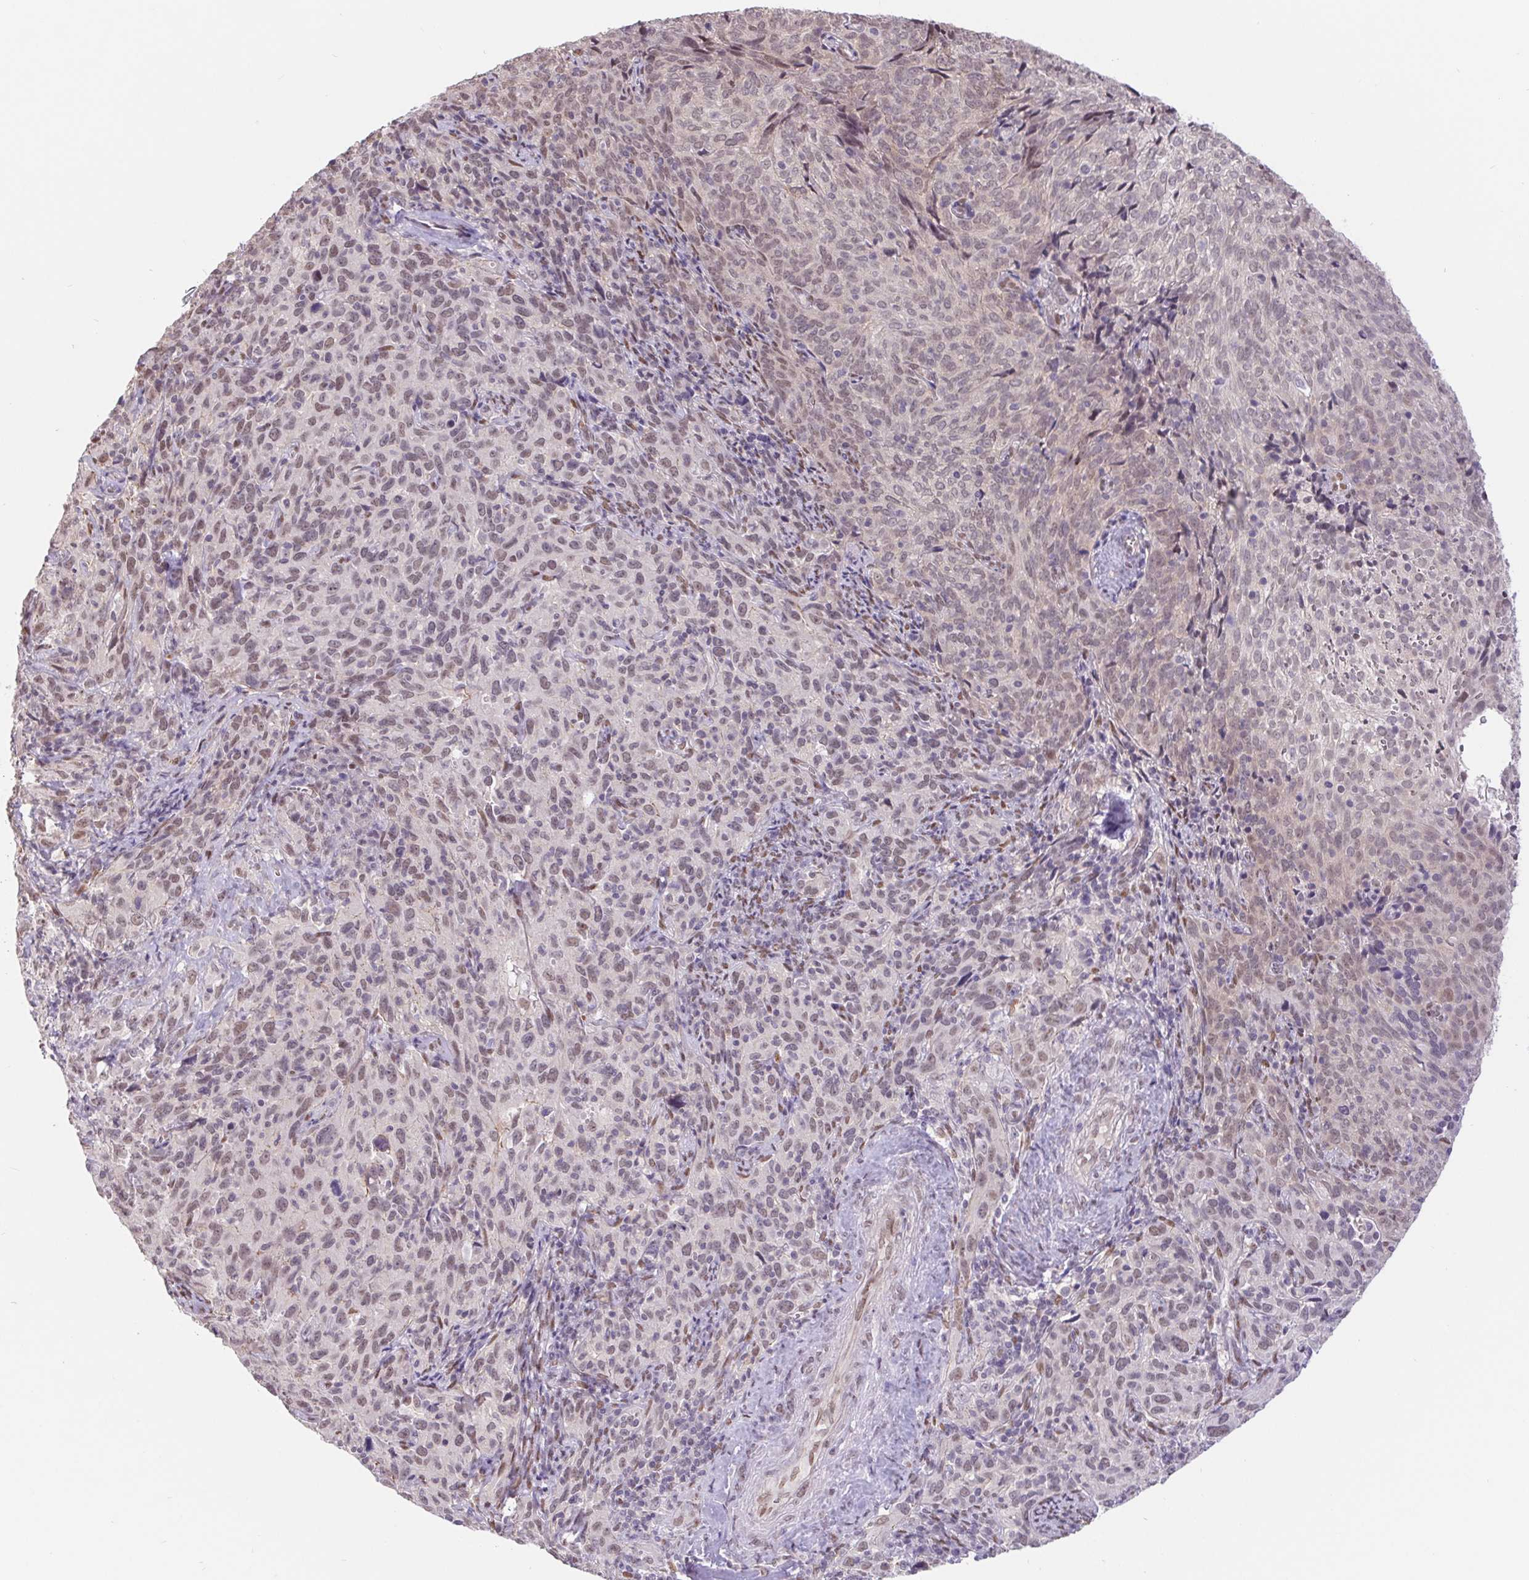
{"staining": {"intensity": "weak", "quantity": "25%-75%", "location": "nuclear"}, "tissue": "cervical cancer", "cell_type": "Tumor cells", "image_type": "cancer", "snomed": [{"axis": "morphology", "description": "Squamous cell carcinoma, NOS"}, {"axis": "topography", "description": "Cervix"}], "caption": "Cervical cancer (squamous cell carcinoma) tissue demonstrates weak nuclear staining in about 25%-75% of tumor cells", "gene": "CAND1", "patient": {"sex": "female", "age": 51}}